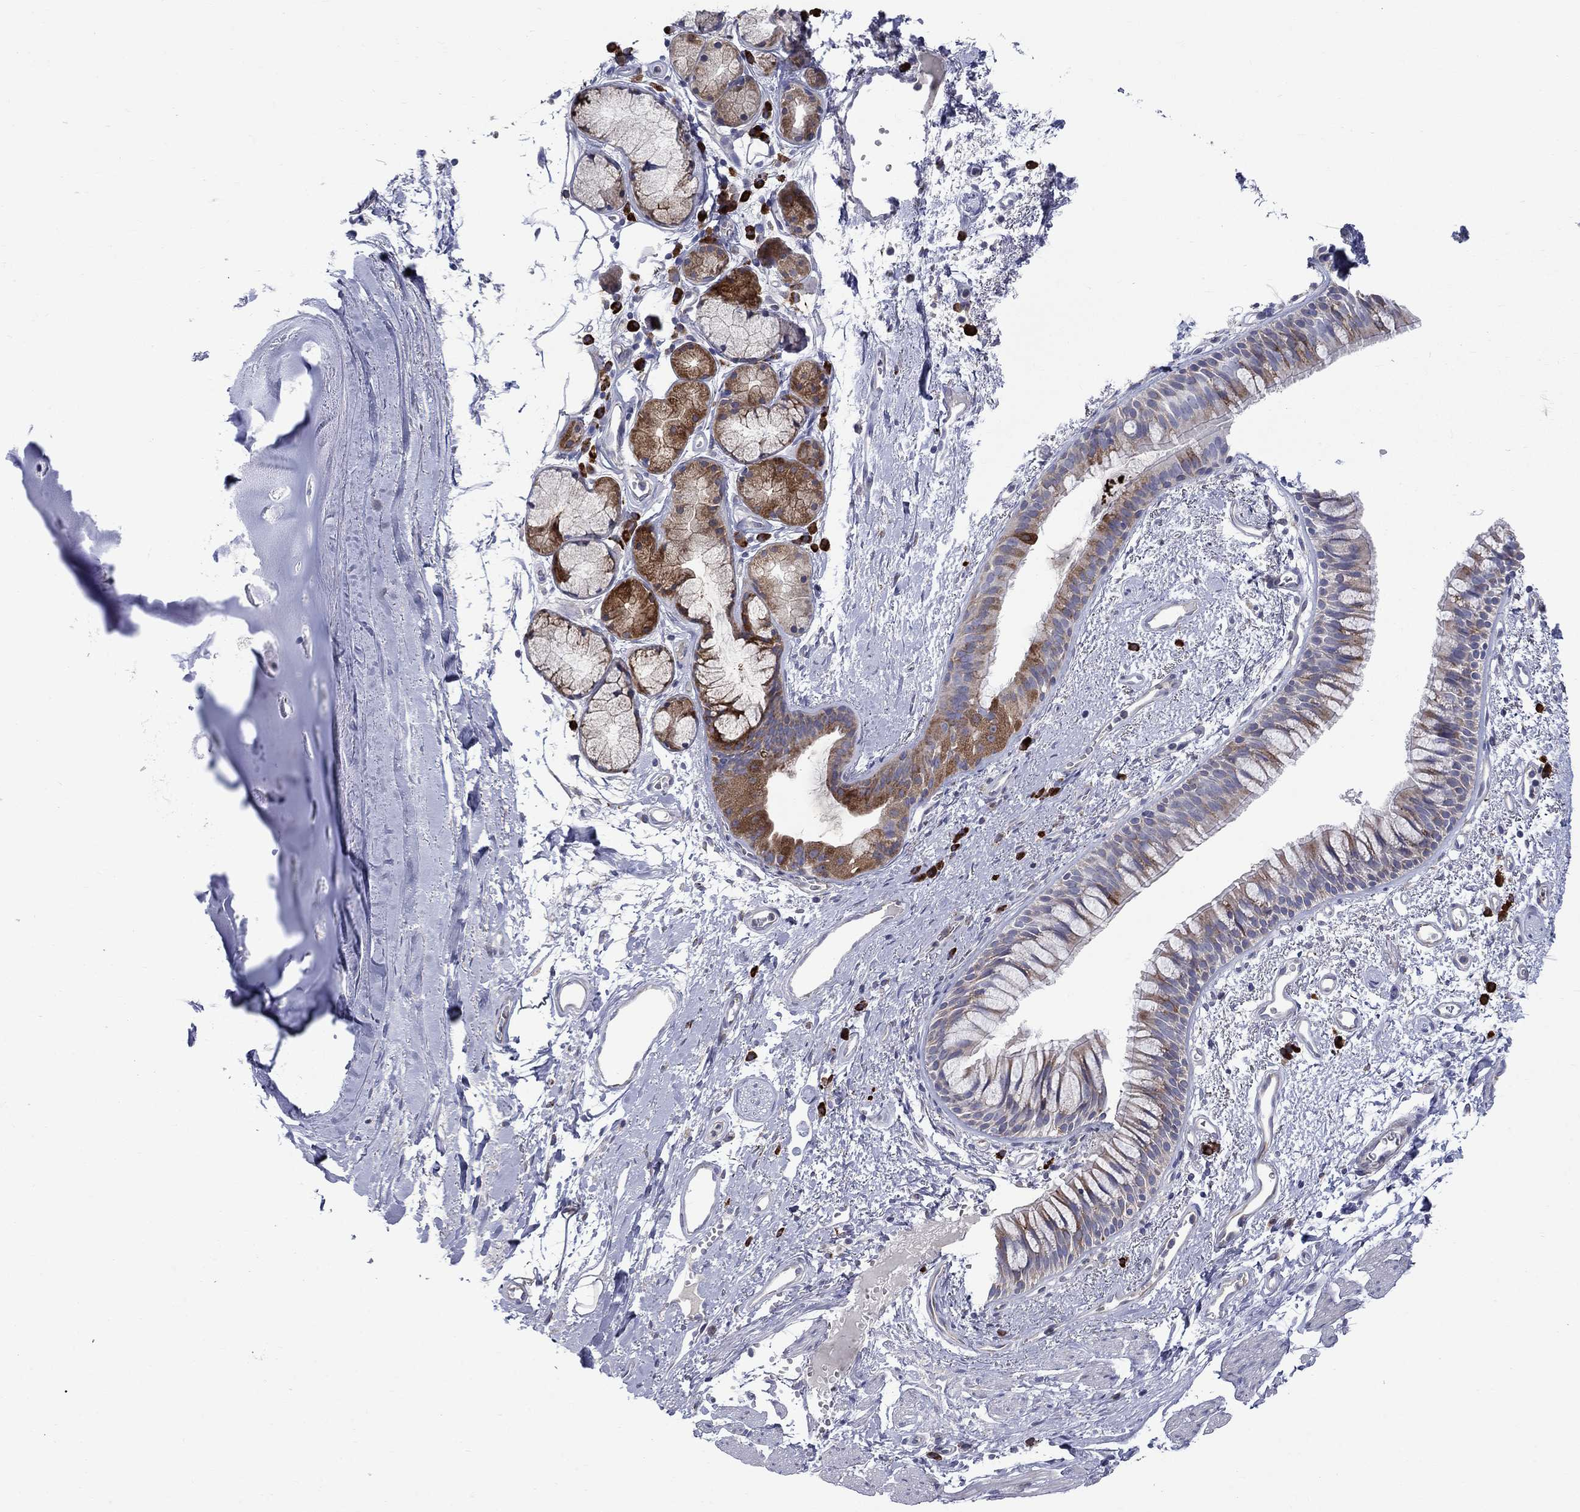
{"staining": {"intensity": "moderate", "quantity": "25%-75%", "location": "cytoplasmic/membranous"}, "tissue": "bronchus", "cell_type": "Respiratory epithelial cells", "image_type": "normal", "snomed": [{"axis": "morphology", "description": "Normal tissue, NOS"}, {"axis": "topography", "description": "Cartilage tissue"}, {"axis": "topography", "description": "Bronchus"}], "caption": "Respiratory epithelial cells show medium levels of moderate cytoplasmic/membranous staining in about 25%-75% of cells in normal bronchus.", "gene": "ASNS", "patient": {"sex": "male", "age": 66}}